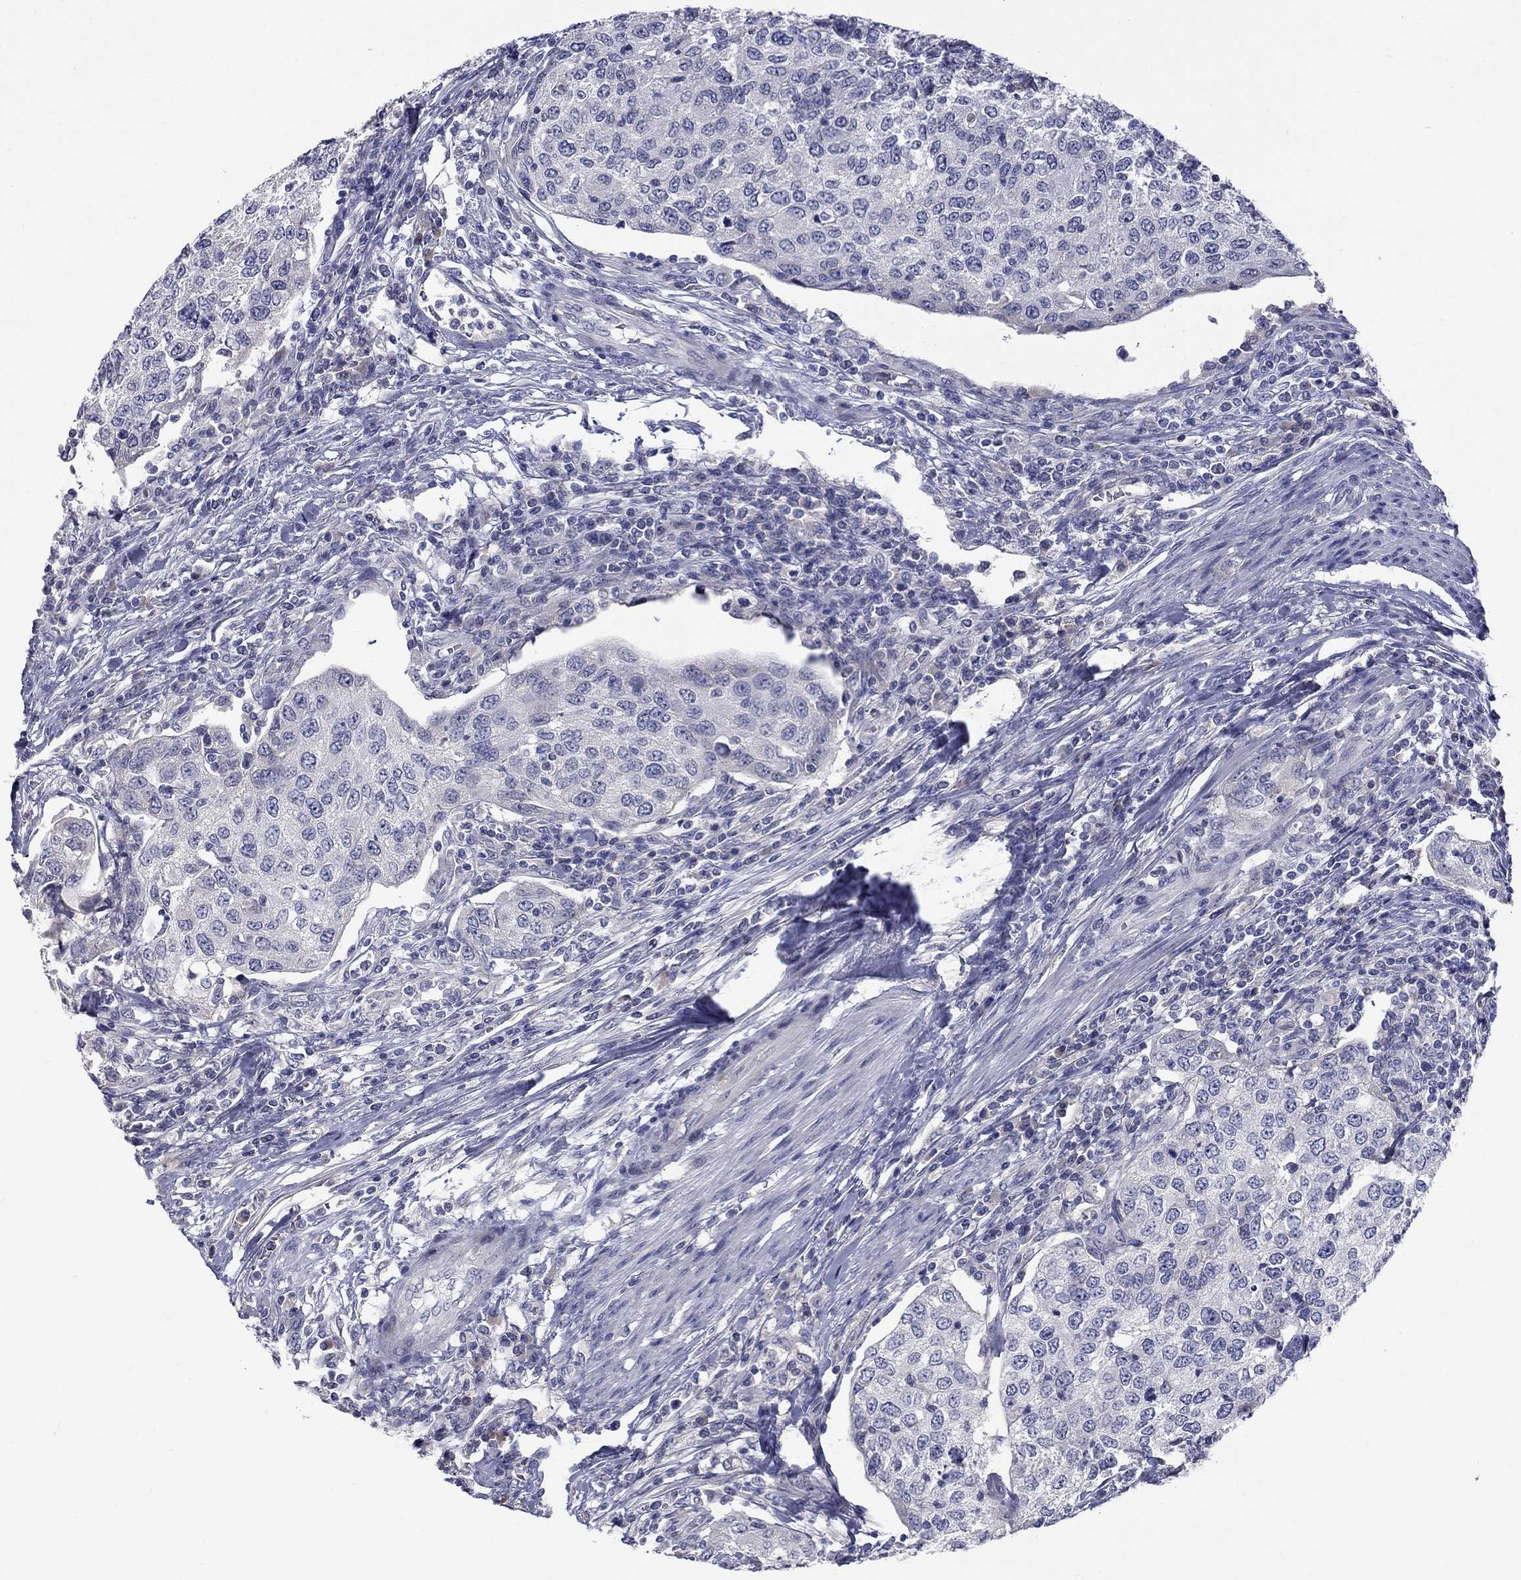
{"staining": {"intensity": "negative", "quantity": "none", "location": "none"}, "tissue": "urothelial cancer", "cell_type": "Tumor cells", "image_type": "cancer", "snomed": [{"axis": "morphology", "description": "Urothelial carcinoma, High grade"}, {"axis": "topography", "description": "Urinary bladder"}], "caption": "Immunohistochemistry photomicrograph of human urothelial carcinoma (high-grade) stained for a protein (brown), which reveals no positivity in tumor cells.", "gene": "UNC119B", "patient": {"sex": "female", "age": 78}}